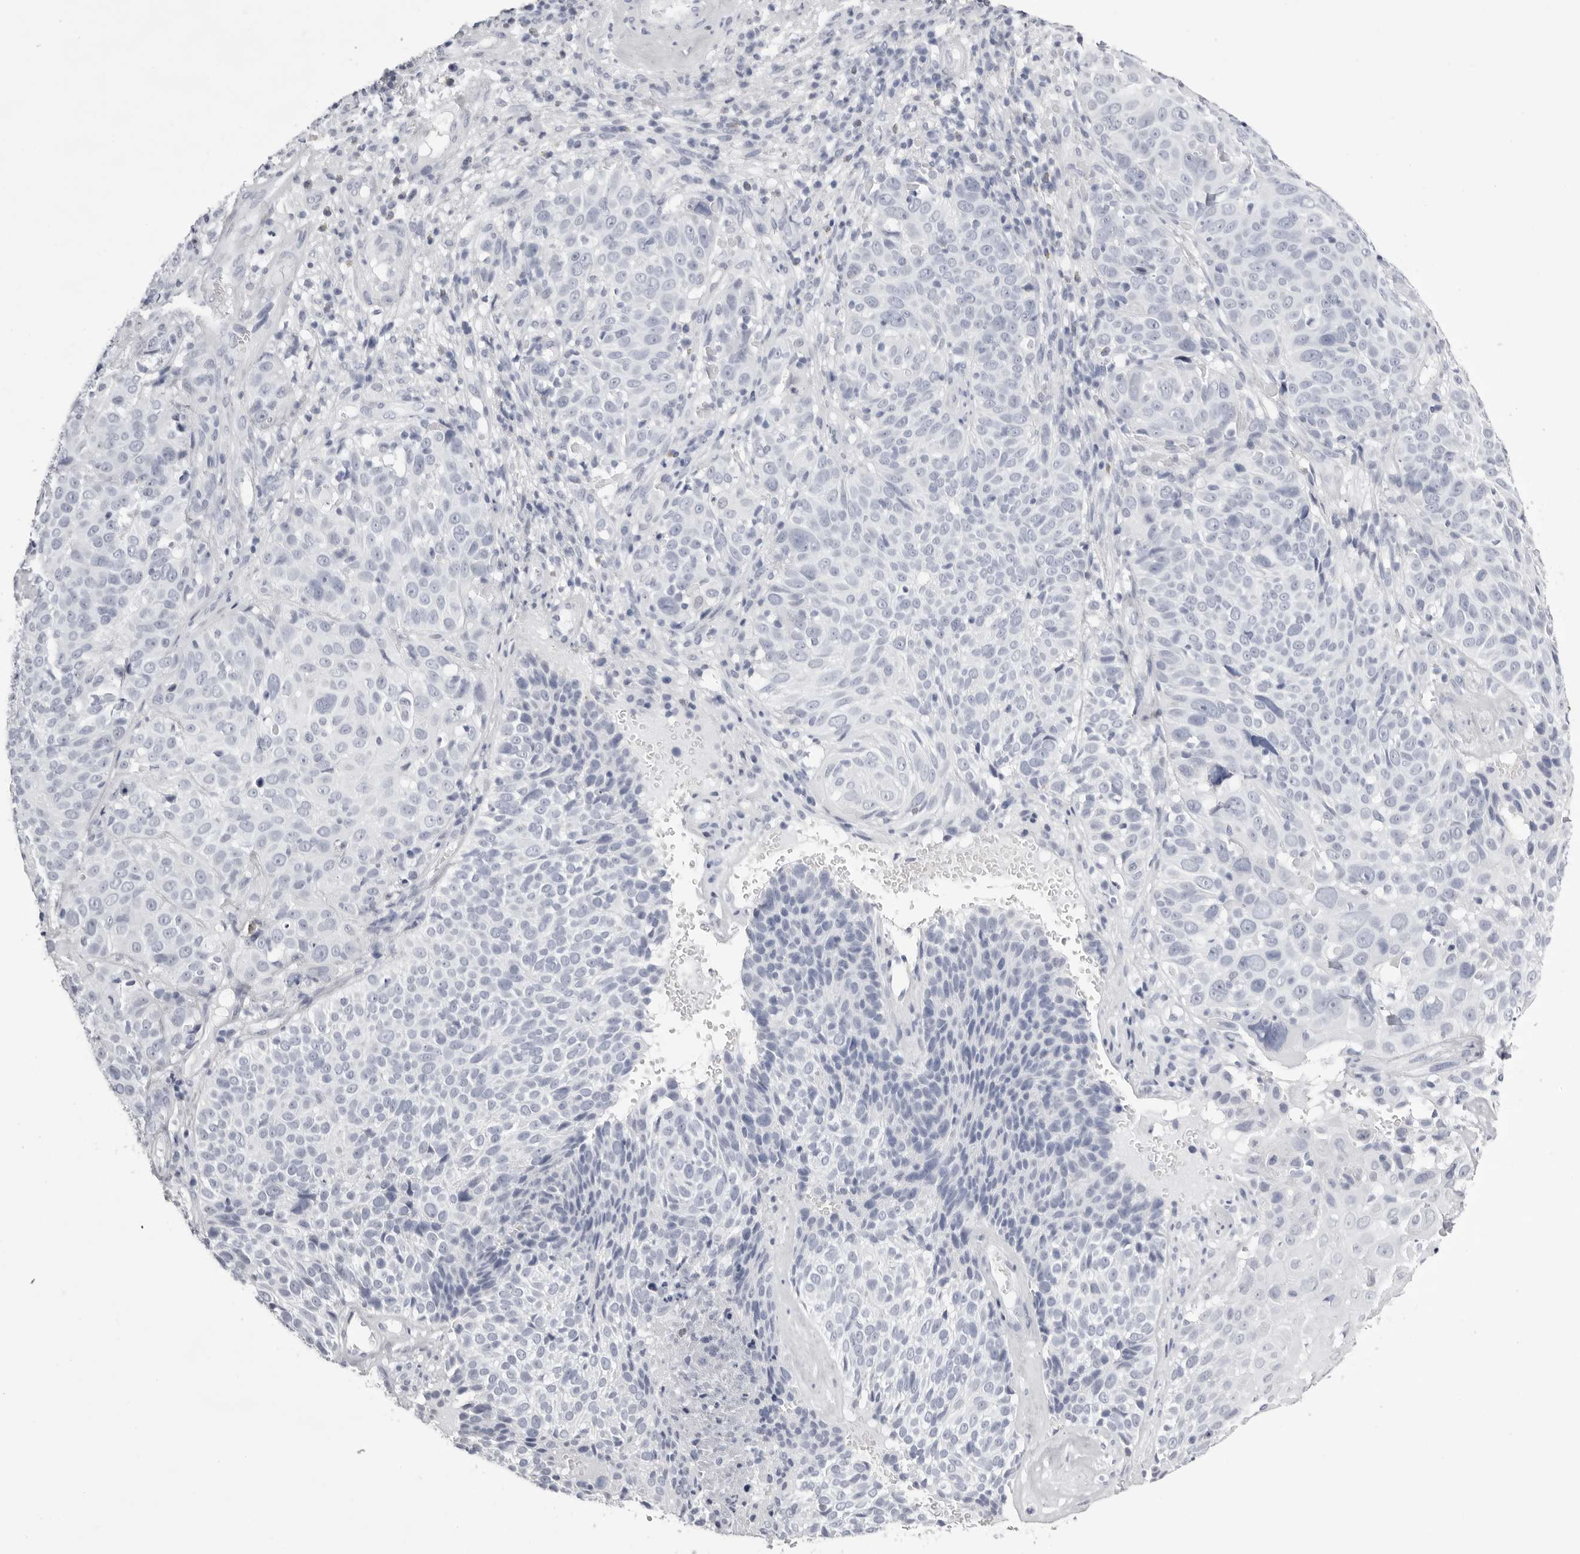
{"staining": {"intensity": "negative", "quantity": "none", "location": "none"}, "tissue": "cervical cancer", "cell_type": "Tumor cells", "image_type": "cancer", "snomed": [{"axis": "morphology", "description": "Squamous cell carcinoma, NOS"}, {"axis": "topography", "description": "Cervix"}], "caption": "Cervical squamous cell carcinoma was stained to show a protein in brown. There is no significant expression in tumor cells.", "gene": "TMOD4", "patient": {"sex": "female", "age": 74}}